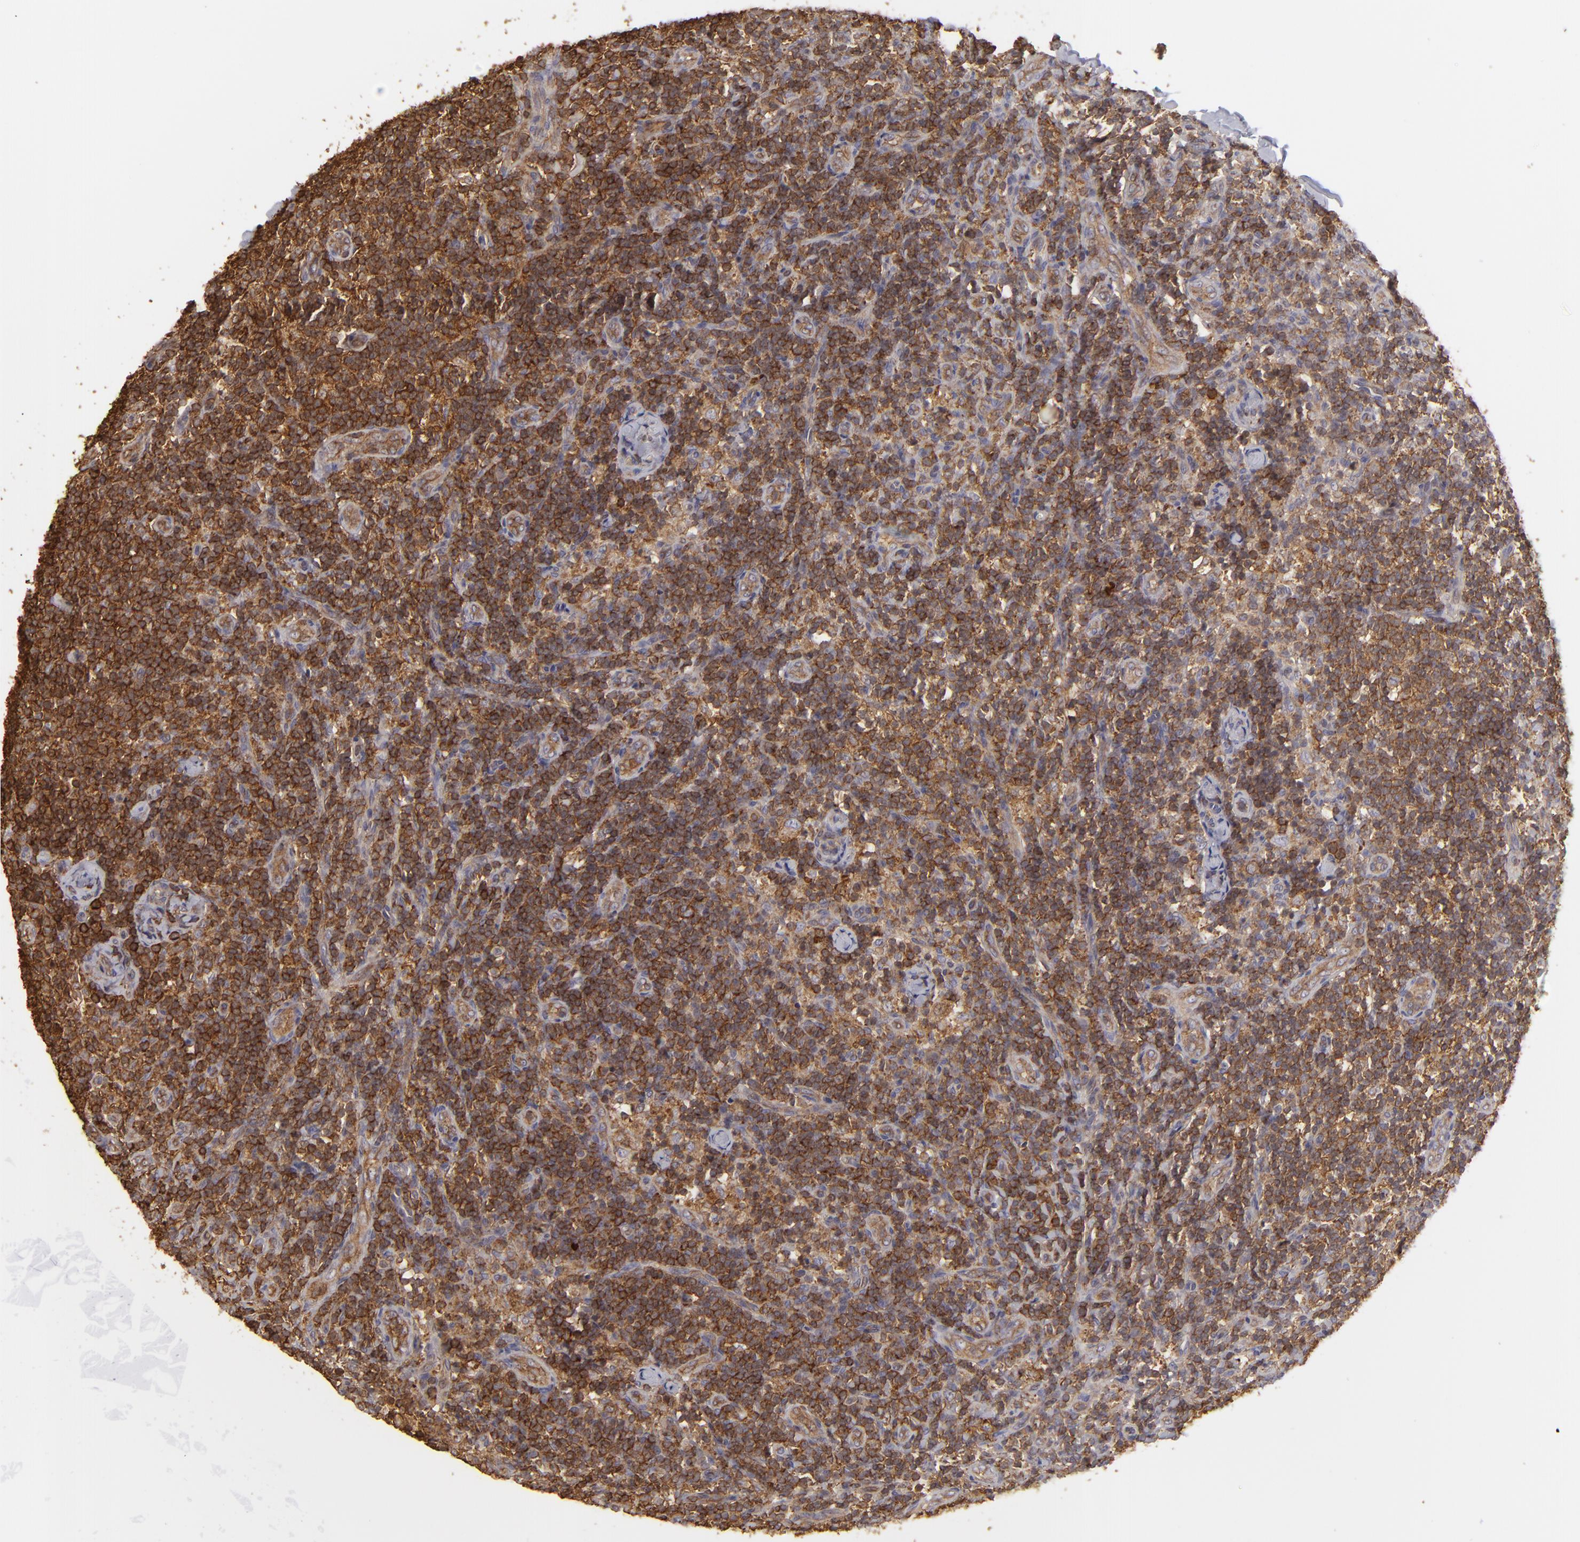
{"staining": {"intensity": "strong", "quantity": ">75%", "location": "cytoplasmic/membranous"}, "tissue": "lymph node", "cell_type": "Germinal center cells", "image_type": "normal", "snomed": [{"axis": "morphology", "description": "Normal tissue, NOS"}, {"axis": "morphology", "description": "Inflammation, NOS"}, {"axis": "topography", "description": "Lymph node"}], "caption": "Immunohistochemistry staining of benign lymph node, which exhibits high levels of strong cytoplasmic/membranous staining in approximately >75% of germinal center cells indicating strong cytoplasmic/membranous protein positivity. The staining was performed using DAB (brown) for protein detection and nuclei were counterstained in hematoxylin (blue).", "gene": "ACTB", "patient": {"sex": "male", "age": 46}}